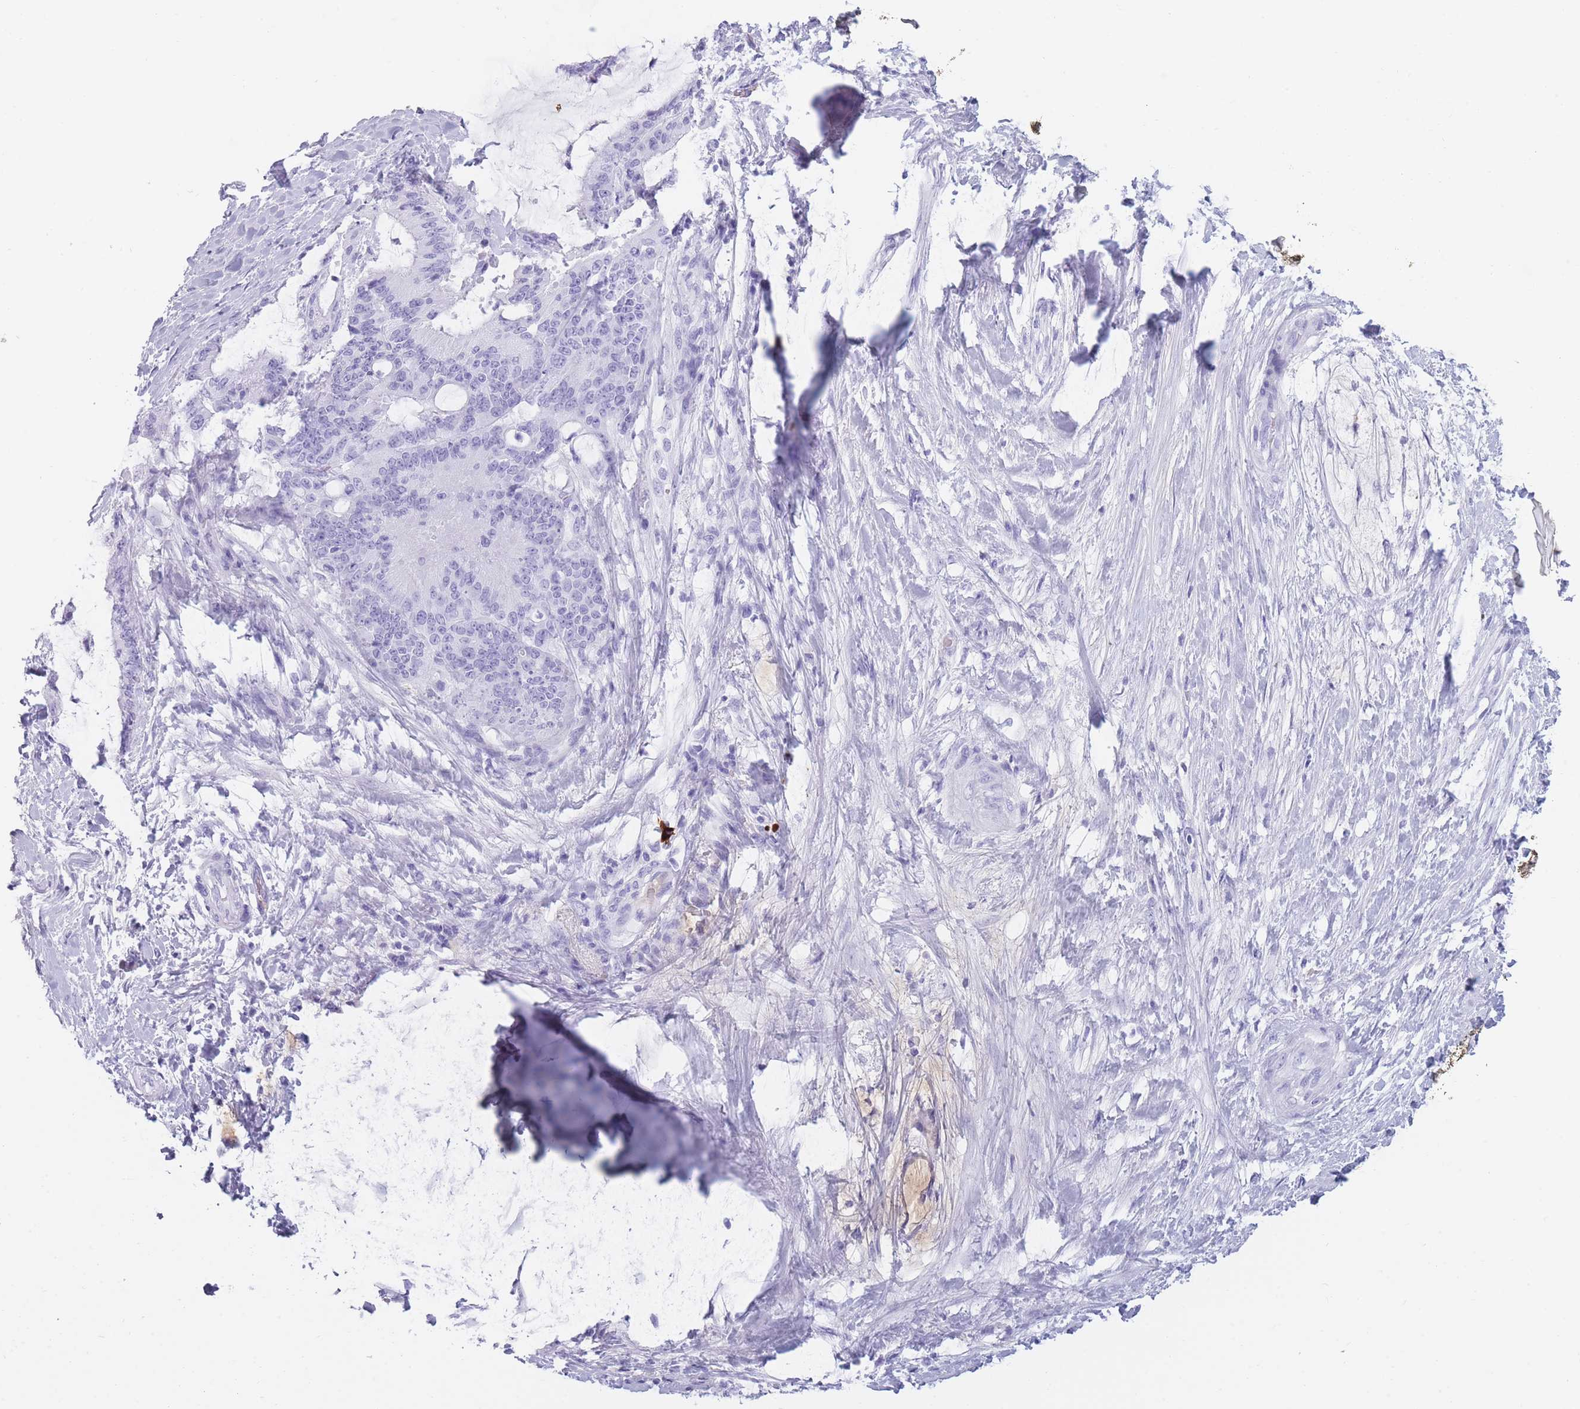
{"staining": {"intensity": "negative", "quantity": "none", "location": "none"}, "tissue": "liver cancer", "cell_type": "Tumor cells", "image_type": "cancer", "snomed": [{"axis": "morphology", "description": "Normal tissue, NOS"}, {"axis": "morphology", "description": "Cholangiocarcinoma"}, {"axis": "topography", "description": "Liver"}, {"axis": "topography", "description": "Peripheral nerve tissue"}], "caption": "A high-resolution photomicrograph shows IHC staining of liver cancer (cholangiocarcinoma), which shows no significant expression in tumor cells.", "gene": "TNFSF11", "patient": {"sex": "female", "age": 73}}